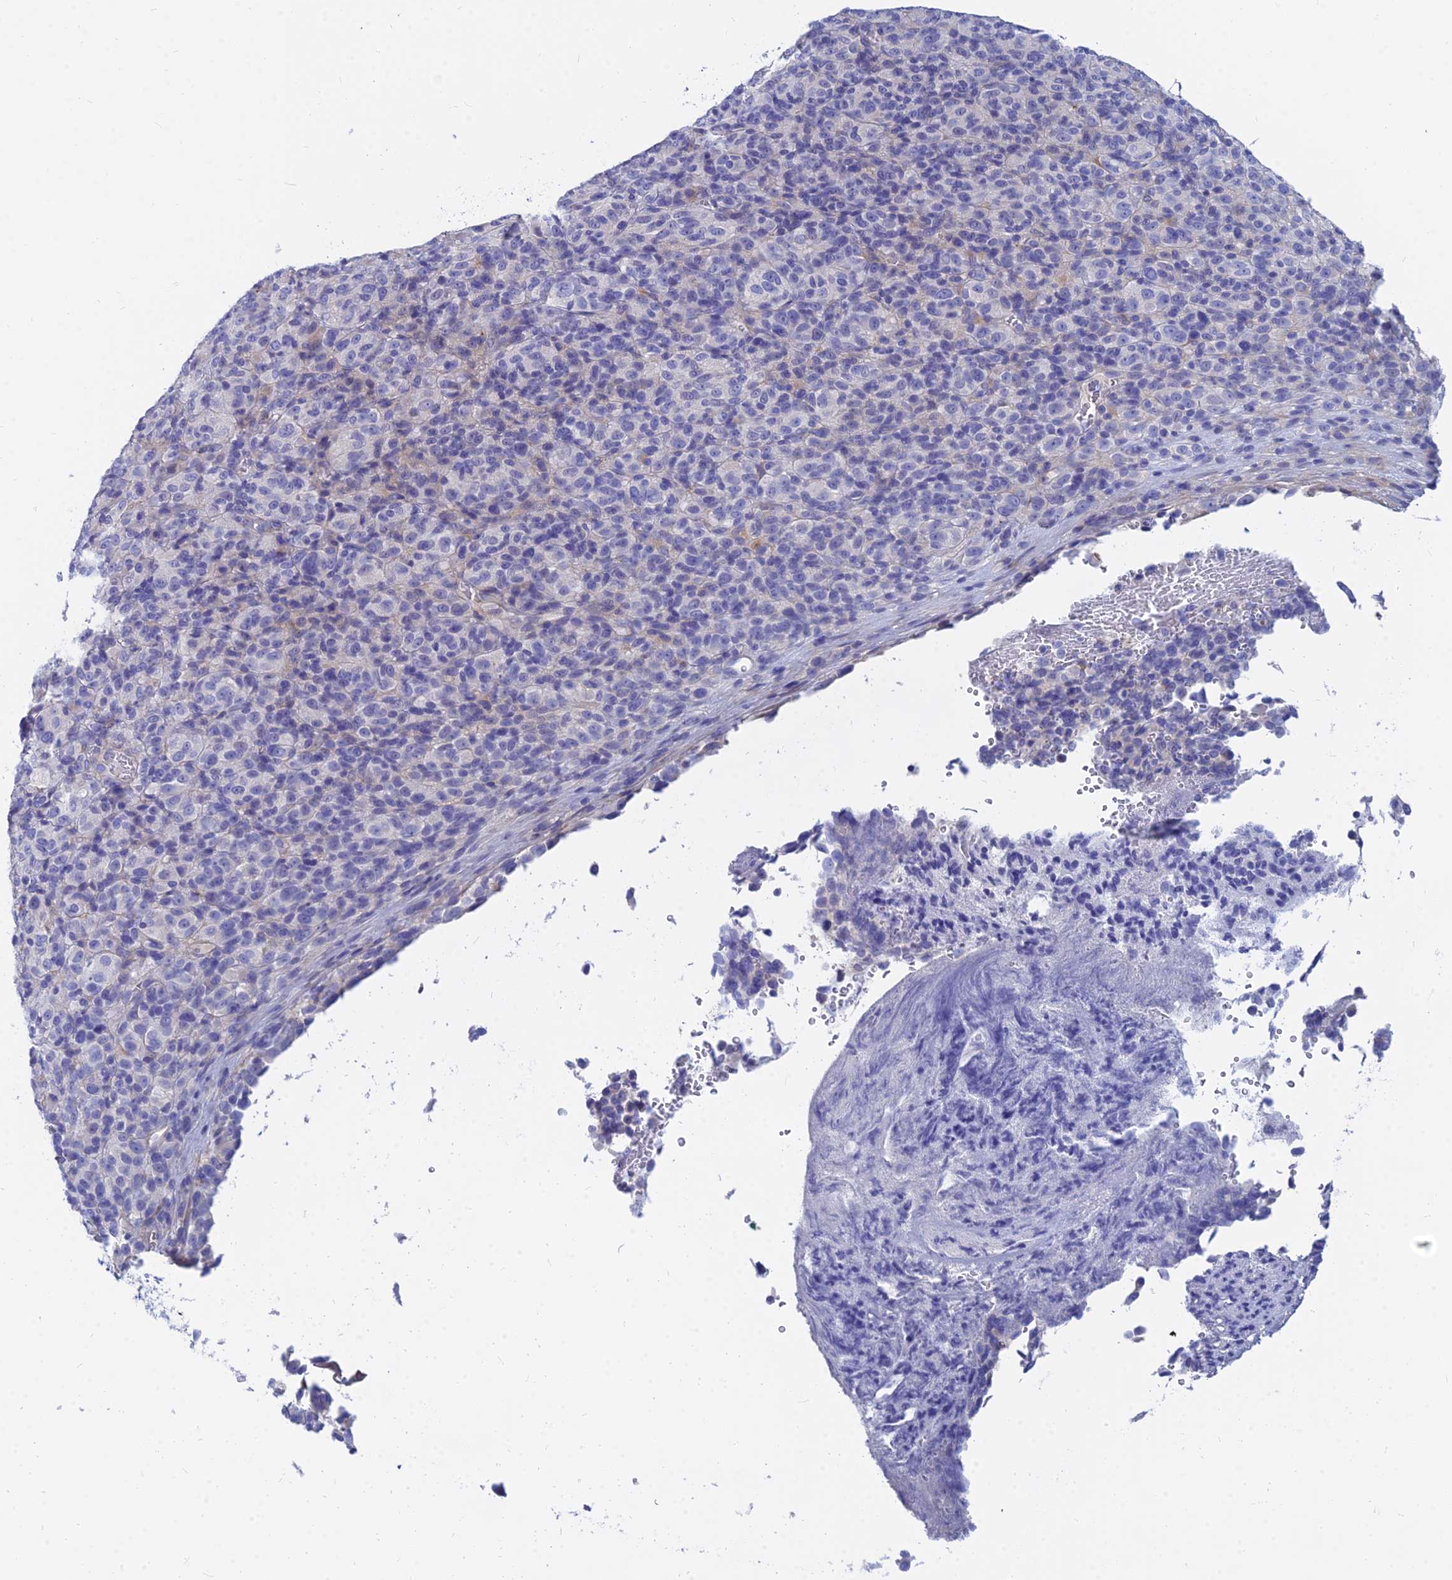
{"staining": {"intensity": "negative", "quantity": "none", "location": "none"}, "tissue": "melanoma", "cell_type": "Tumor cells", "image_type": "cancer", "snomed": [{"axis": "morphology", "description": "Malignant melanoma, Metastatic site"}, {"axis": "topography", "description": "Brain"}], "caption": "DAB immunohistochemical staining of human malignant melanoma (metastatic site) exhibits no significant staining in tumor cells.", "gene": "ZNF552", "patient": {"sex": "female", "age": 56}}